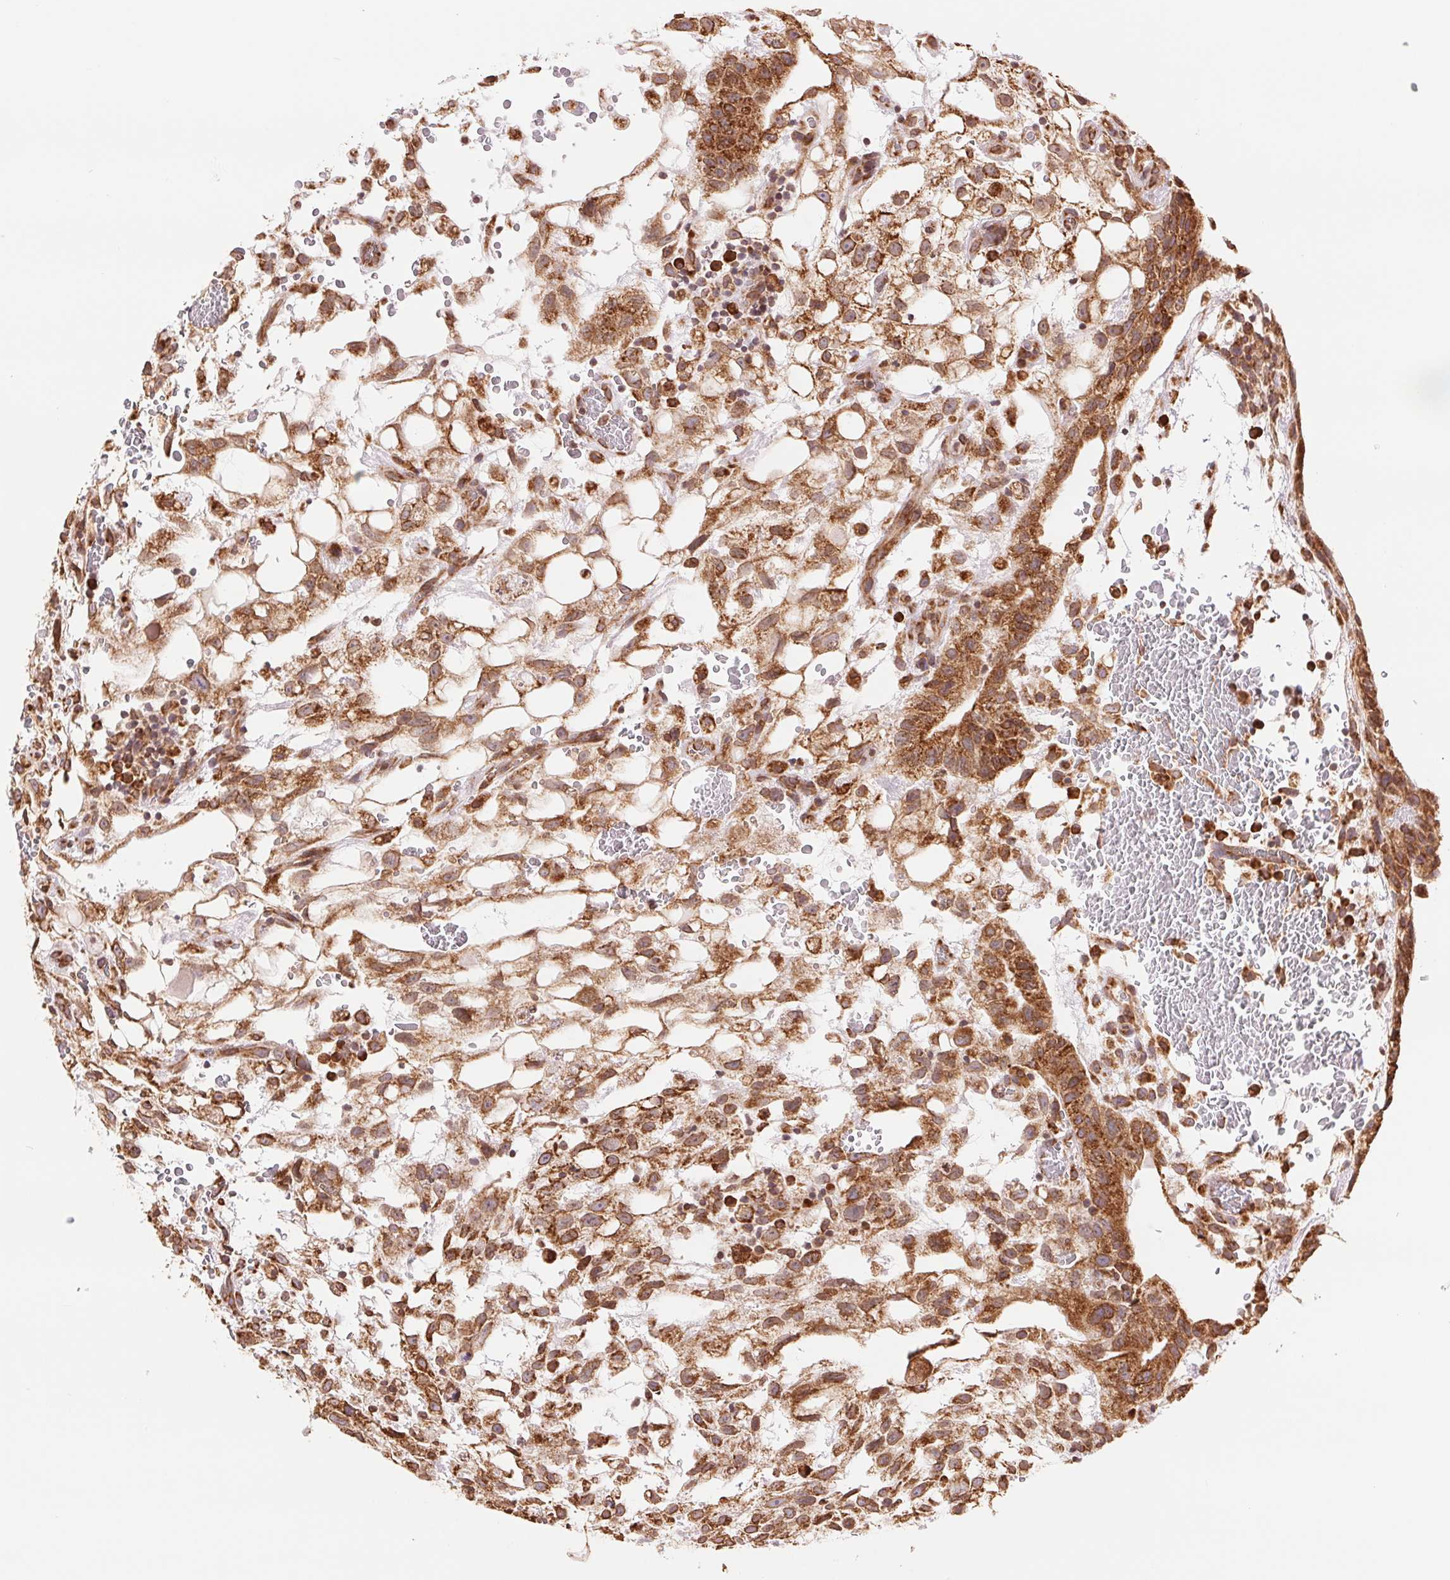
{"staining": {"intensity": "moderate", "quantity": ">75%", "location": "cytoplasmic/membranous"}, "tissue": "testis cancer", "cell_type": "Tumor cells", "image_type": "cancer", "snomed": [{"axis": "morphology", "description": "Normal tissue, NOS"}, {"axis": "morphology", "description": "Carcinoma, Embryonal, NOS"}, {"axis": "topography", "description": "Testis"}], "caption": "Immunohistochemistry (IHC) of human testis embryonal carcinoma shows medium levels of moderate cytoplasmic/membranous positivity in approximately >75% of tumor cells.", "gene": "RPN1", "patient": {"sex": "male", "age": 32}}